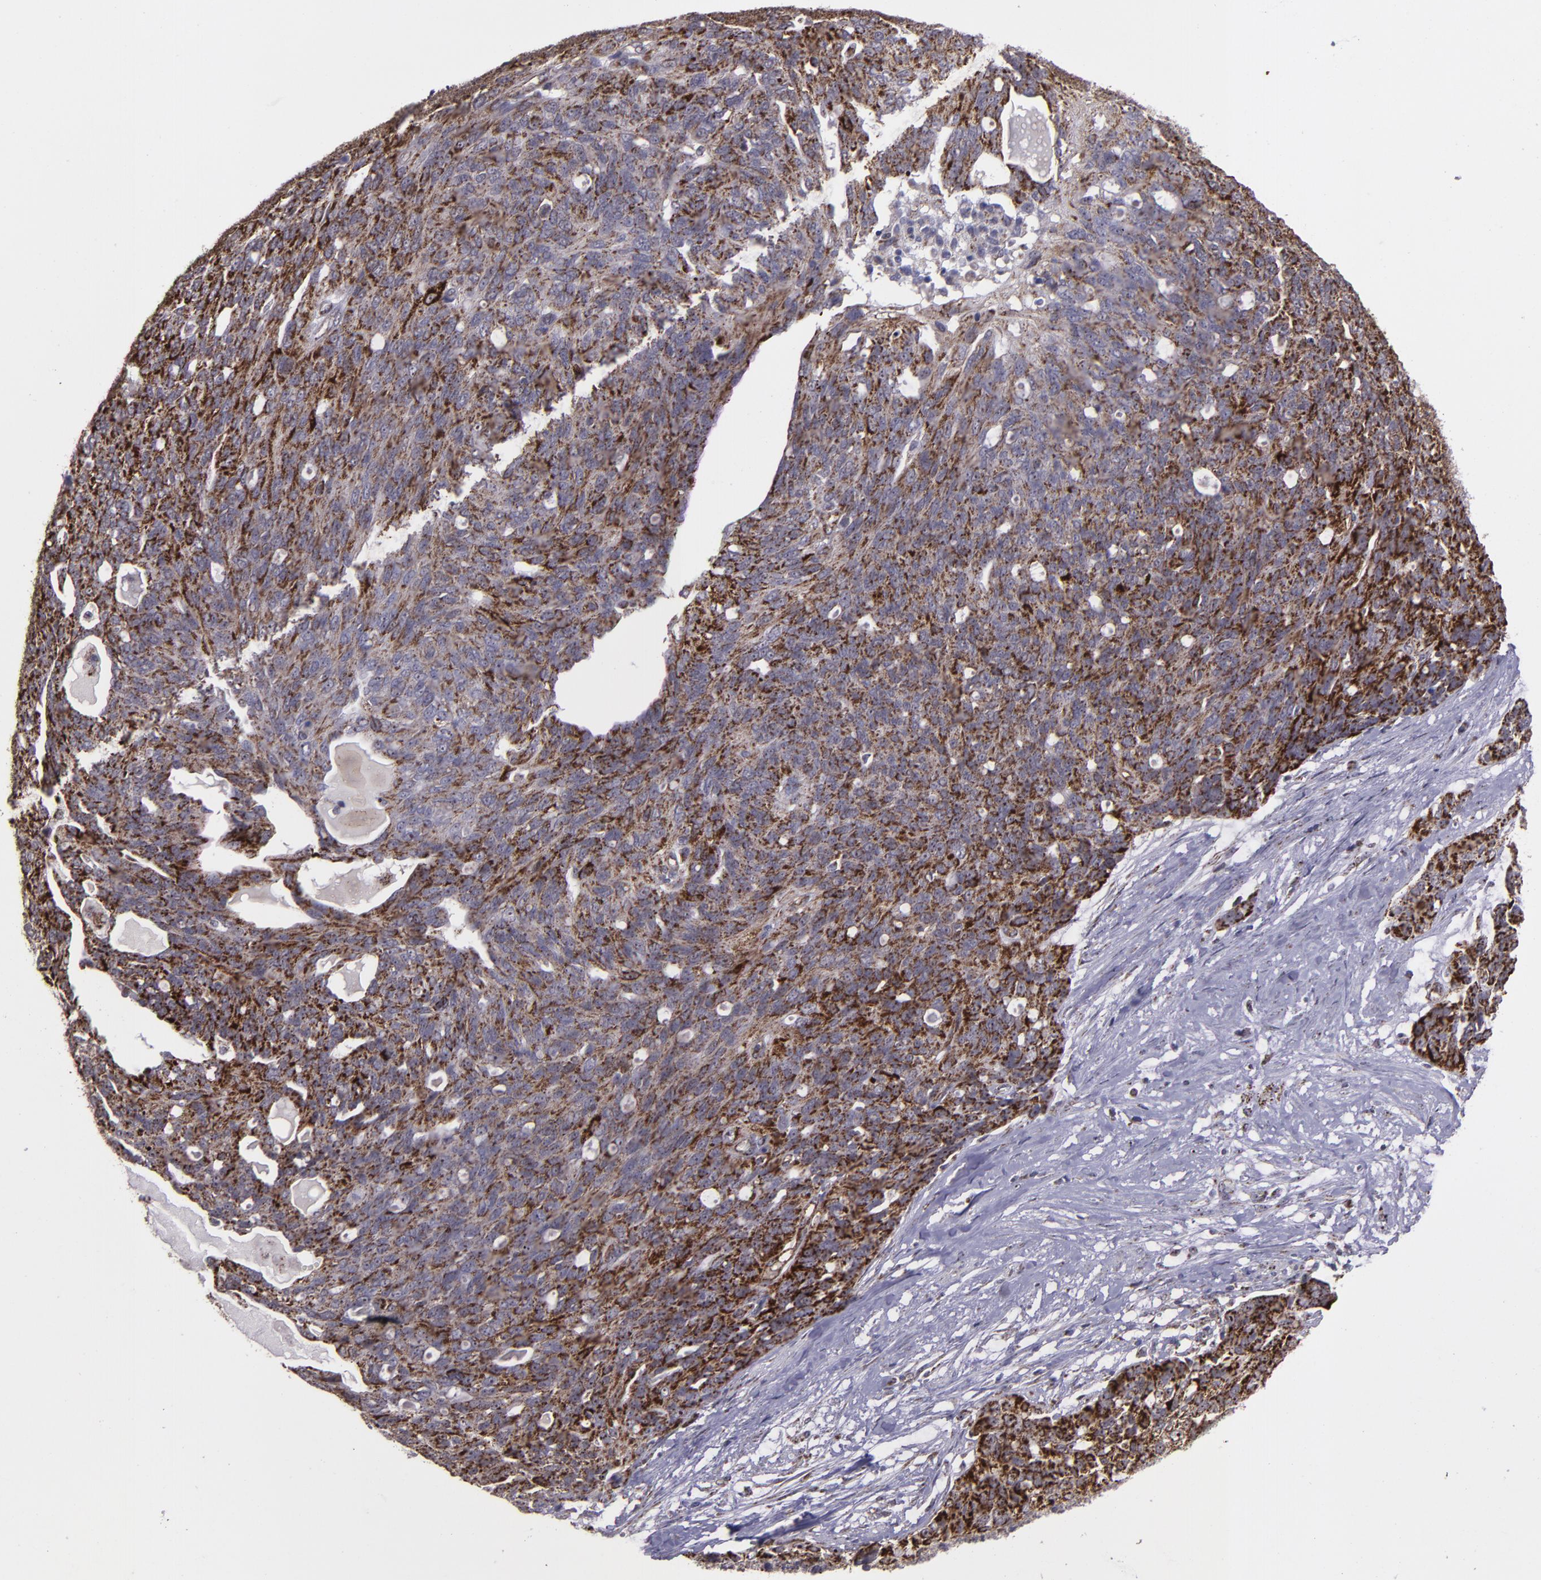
{"staining": {"intensity": "moderate", "quantity": ">75%", "location": "cytoplasmic/membranous"}, "tissue": "ovarian cancer", "cell_type": "Tumor cells", "image_type": "cancer", "snomed": [{"axis": "morphology", "description": "Carcinoma, endometroid"}, {"axis": "topography", "description": "Ovary"}], "caption": "DAB (3,3'-diaminobenzidine) immunohistochemical staining of human endometroid carcinoma (ovarian) displays moderate cytoplasmic/membranous protein positivity in about >75% of tumor cells. The staining was performed using DAB (3,3'-diaminobenzidine) to visualize the protein expression in brown, while the nuclei were stained in blue with hematoxylin (Magnification: 20x).", "gene": "LONP1", "patient": {"sex": "female", "age": 60}}